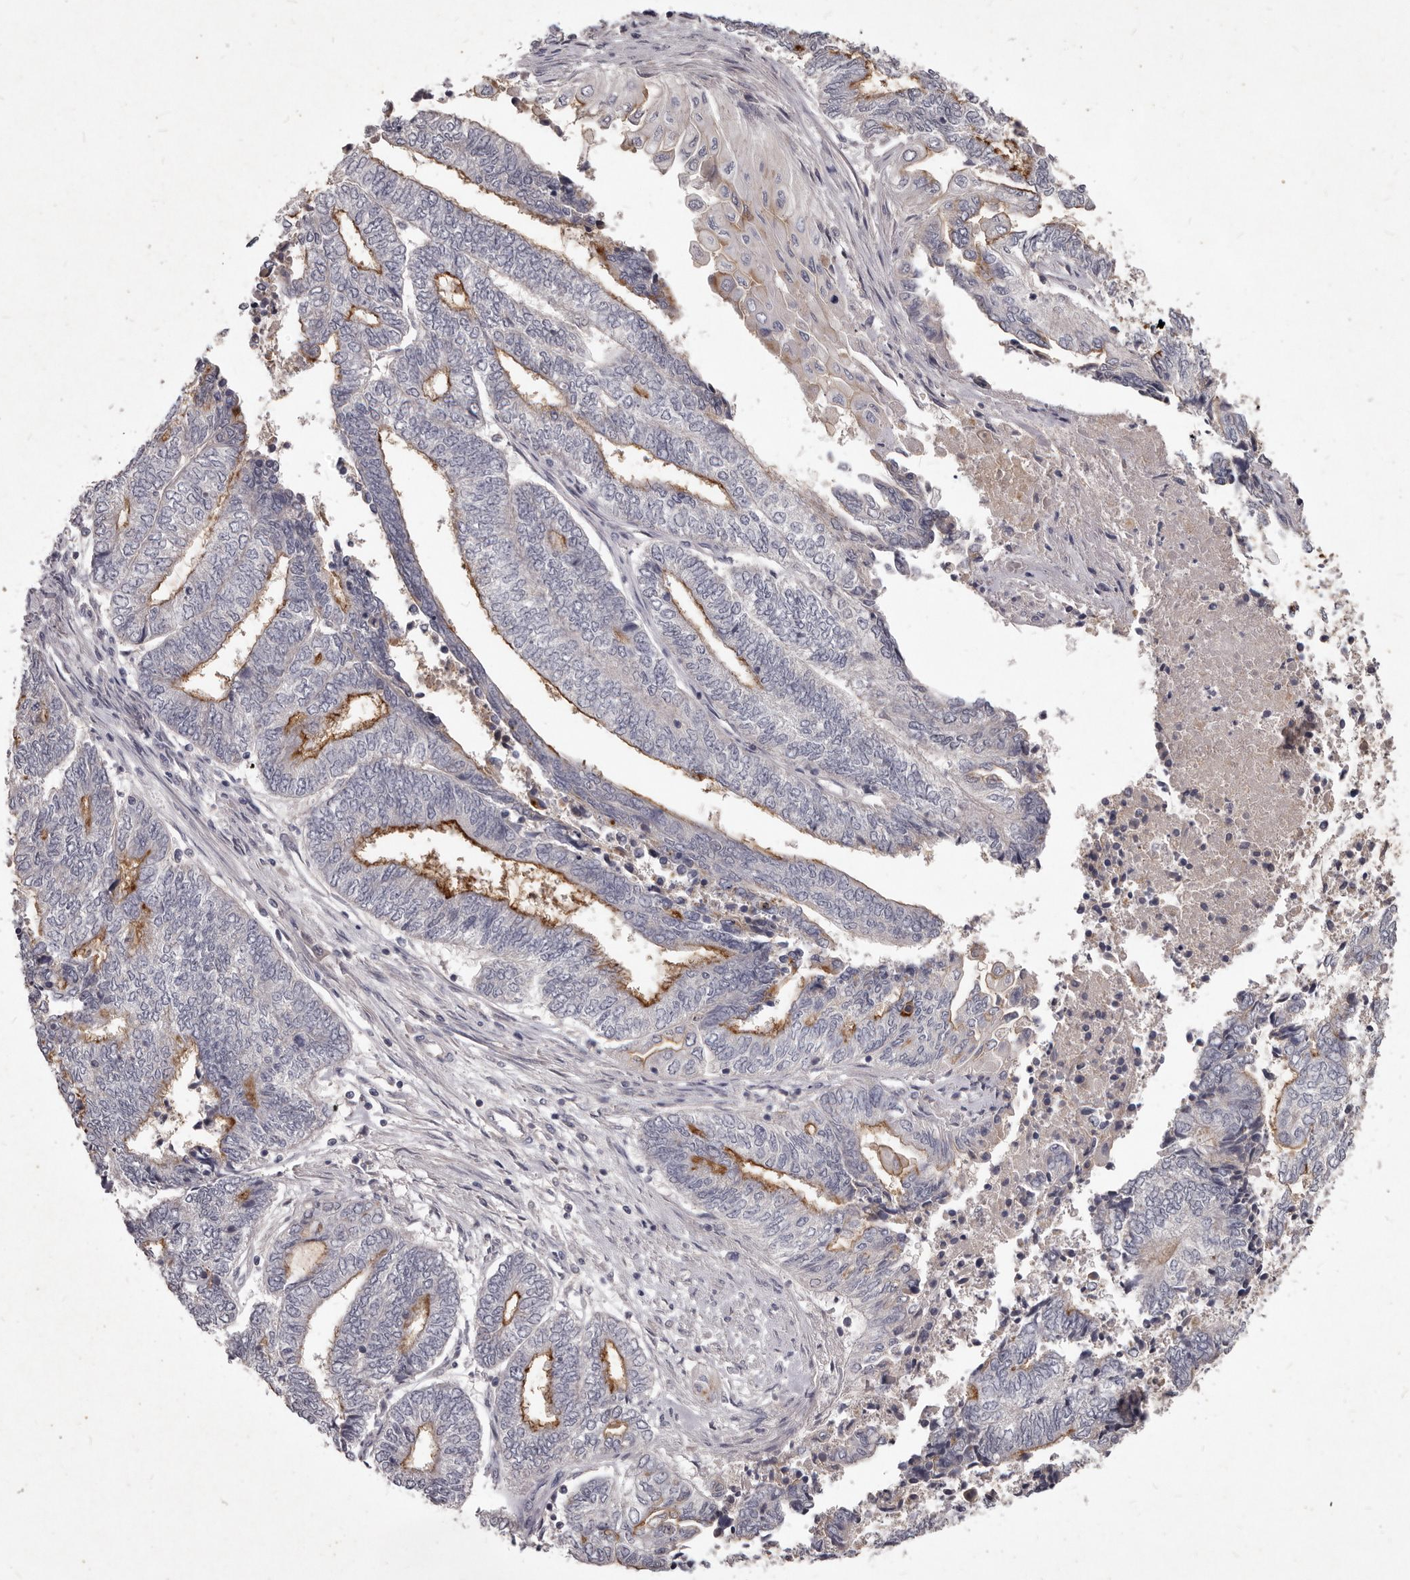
{"staining": {"intensity": "moderate", "quantity": "<25%", "location": "cytoplasmic/membranous"}, "tissue": "endometrial cancer", "cell_type": "Tumor cells", "image_type": "cancer", "snomed": [{"axis": "morphology", "description": "Adenocarcinoma, NOS"}, {"axis": "topography", "description": "Uterus"}, {"axis": "topography", "description": "Endometrium"}], "caption": "Protein staining of endometrial cancer (adenocarcinoma) tissue exhibits moderate cytoplasmic/membranous staining in about <25% of tumor cells.", "gene": "GPRC5C", "patient": {"sex": "female", "age": 70}}